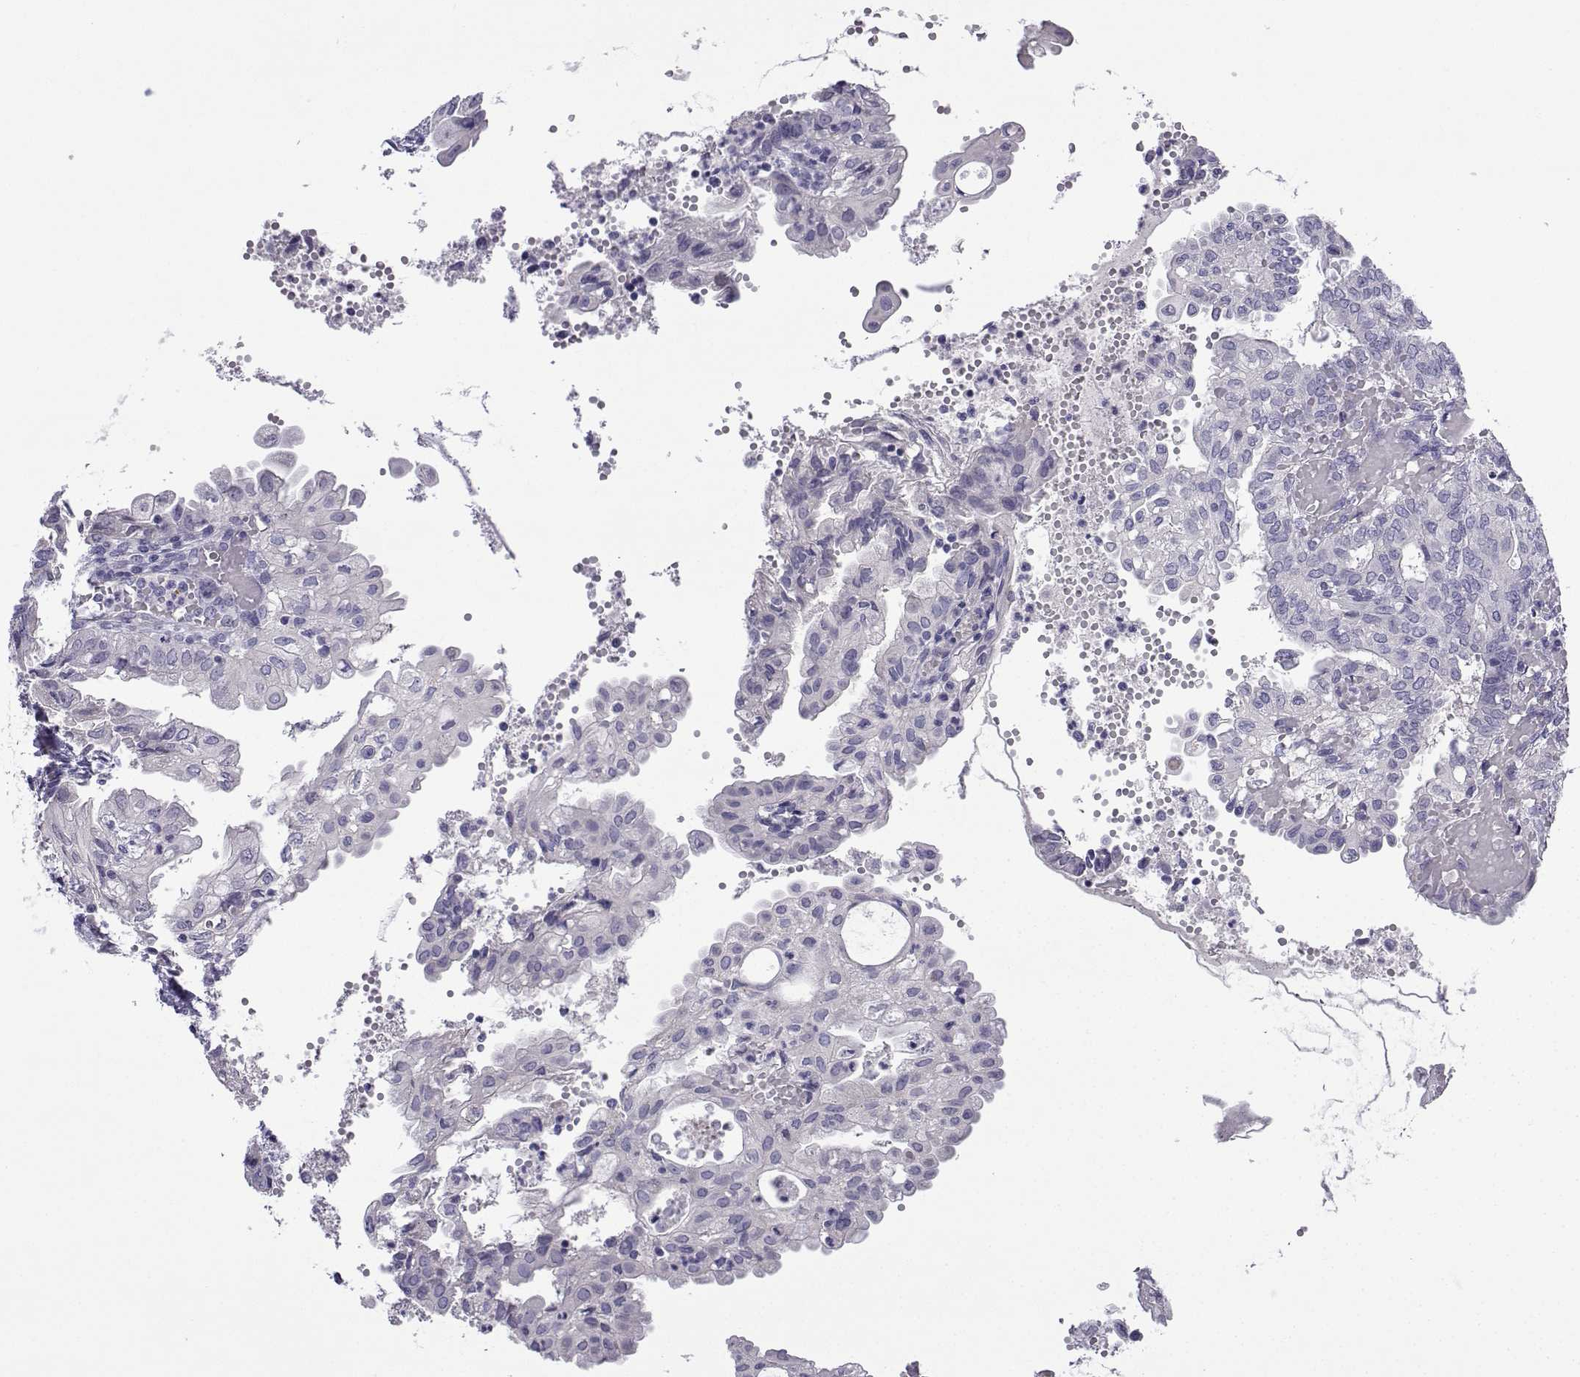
{"staining": {"intensity": "negative", "quantity": "none", "location": "none"}, "tissue": "endometrial cancer", "cell_type": "Tumor cells", "image_type": "cancer", "snomed": [{"axis": "morphology", "description": "Adenocarcinoma, NOS"}, {"axis": "topography", "description": "Endometrium"}], "caption": "A micrograph of human endometrial cancer is negative for staining in tumor cells. (Stains: DAB immunohistochemistry (IHC) with hematoxylin counter stain, Microscopy: brightfield microscopy at high magnification).", "gene": "SPACA7", "patient": {"sex": "female", "age": 68}}